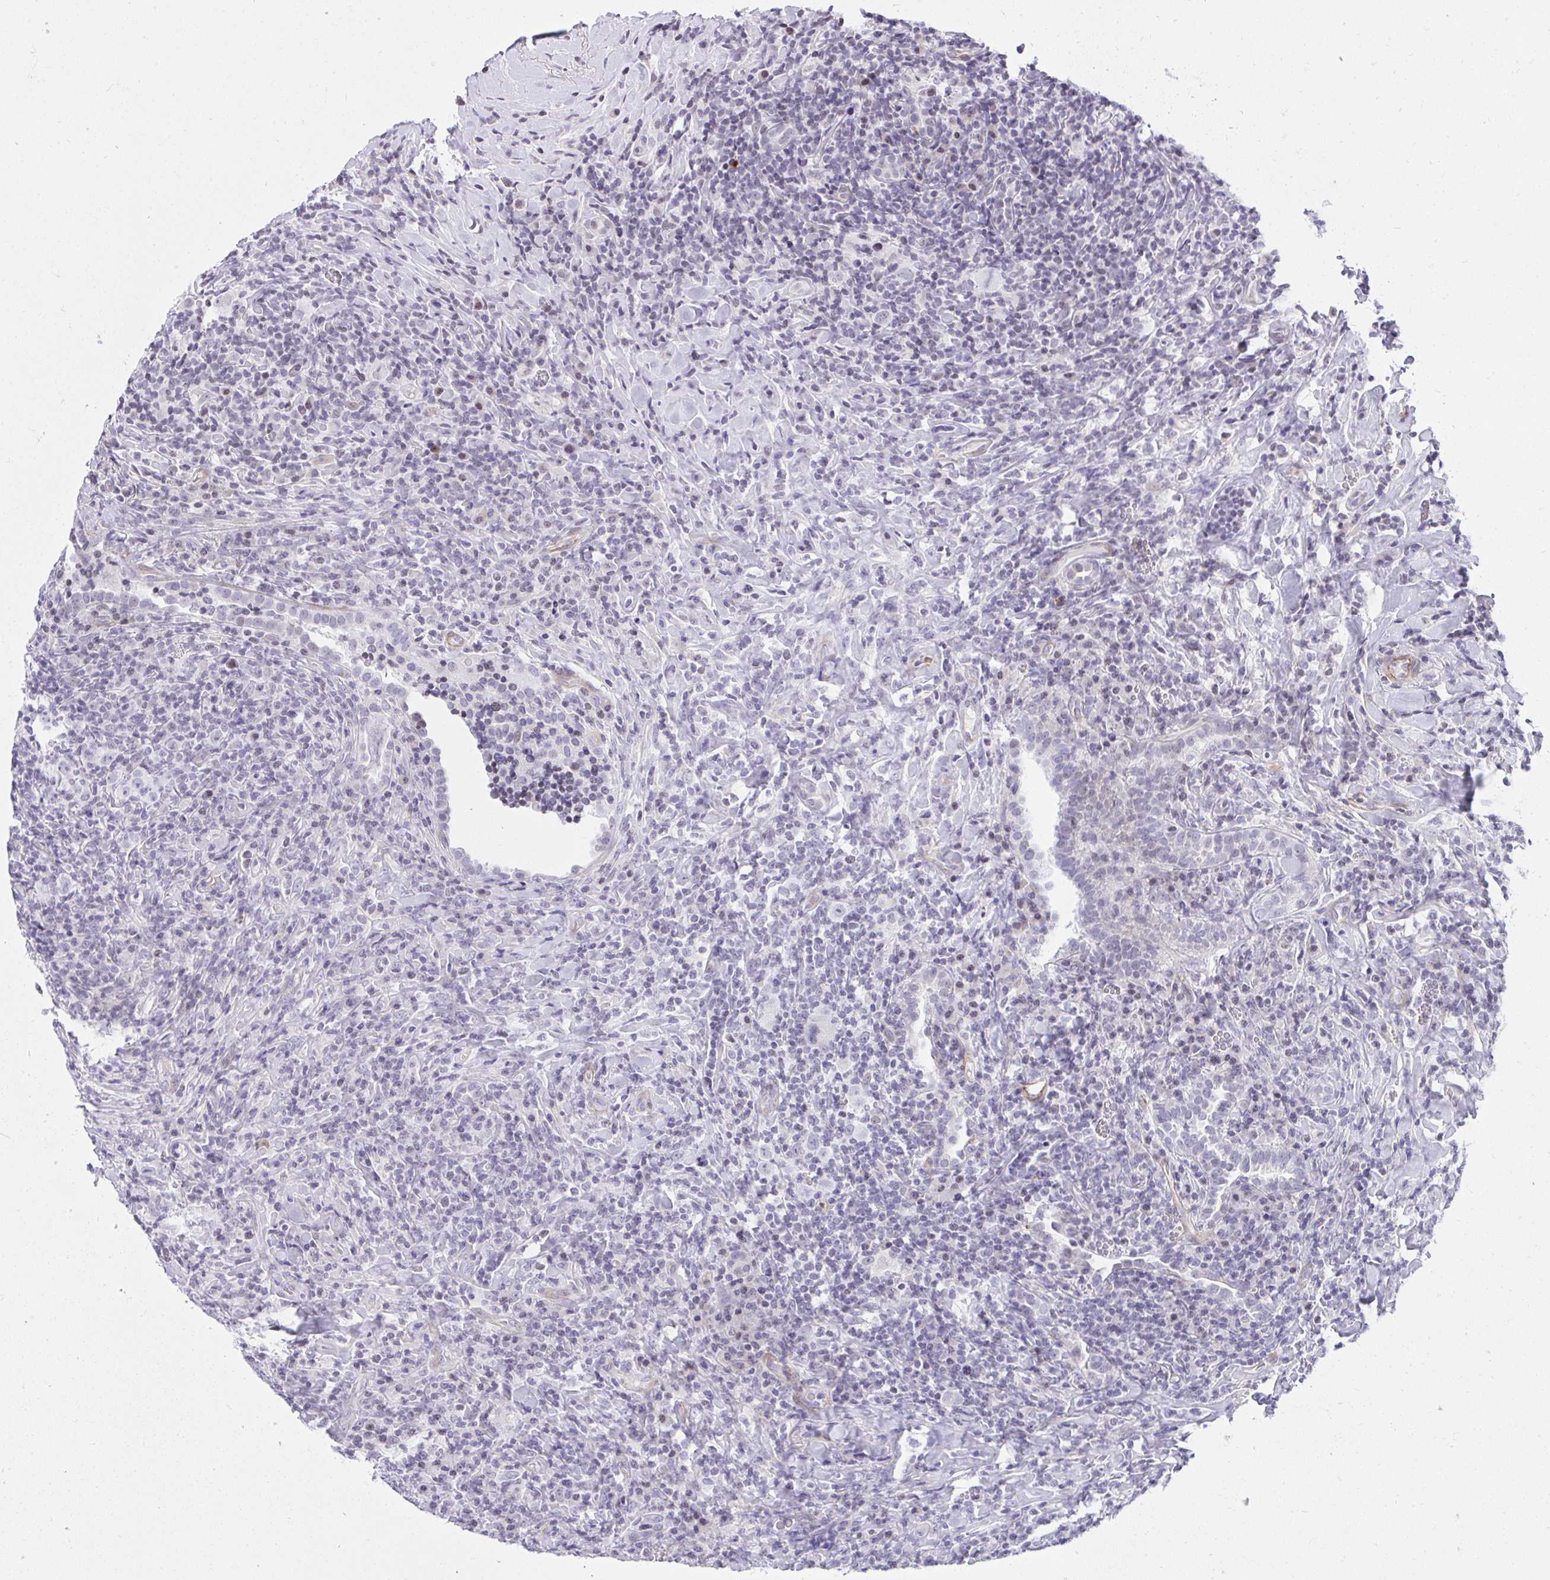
{"staining": {"intensity": "negative", "quantity": "none", "location": "none"}, "tissue": "lymphoma", "cell_type": "Tumor cells", "image_type": "cancer", "snomed": [{"axis": "morphology", "description": "Hodgkin's disease, NOS"}, {"axis": "topography", "description": "Lung"}], "caption": "Immunohistochemical staining of human Hodgkin's disease exhibits no significant positivity in tumor cells.", "gene": "KCNN4", "patient": {"sex": "male", "age": 17}}